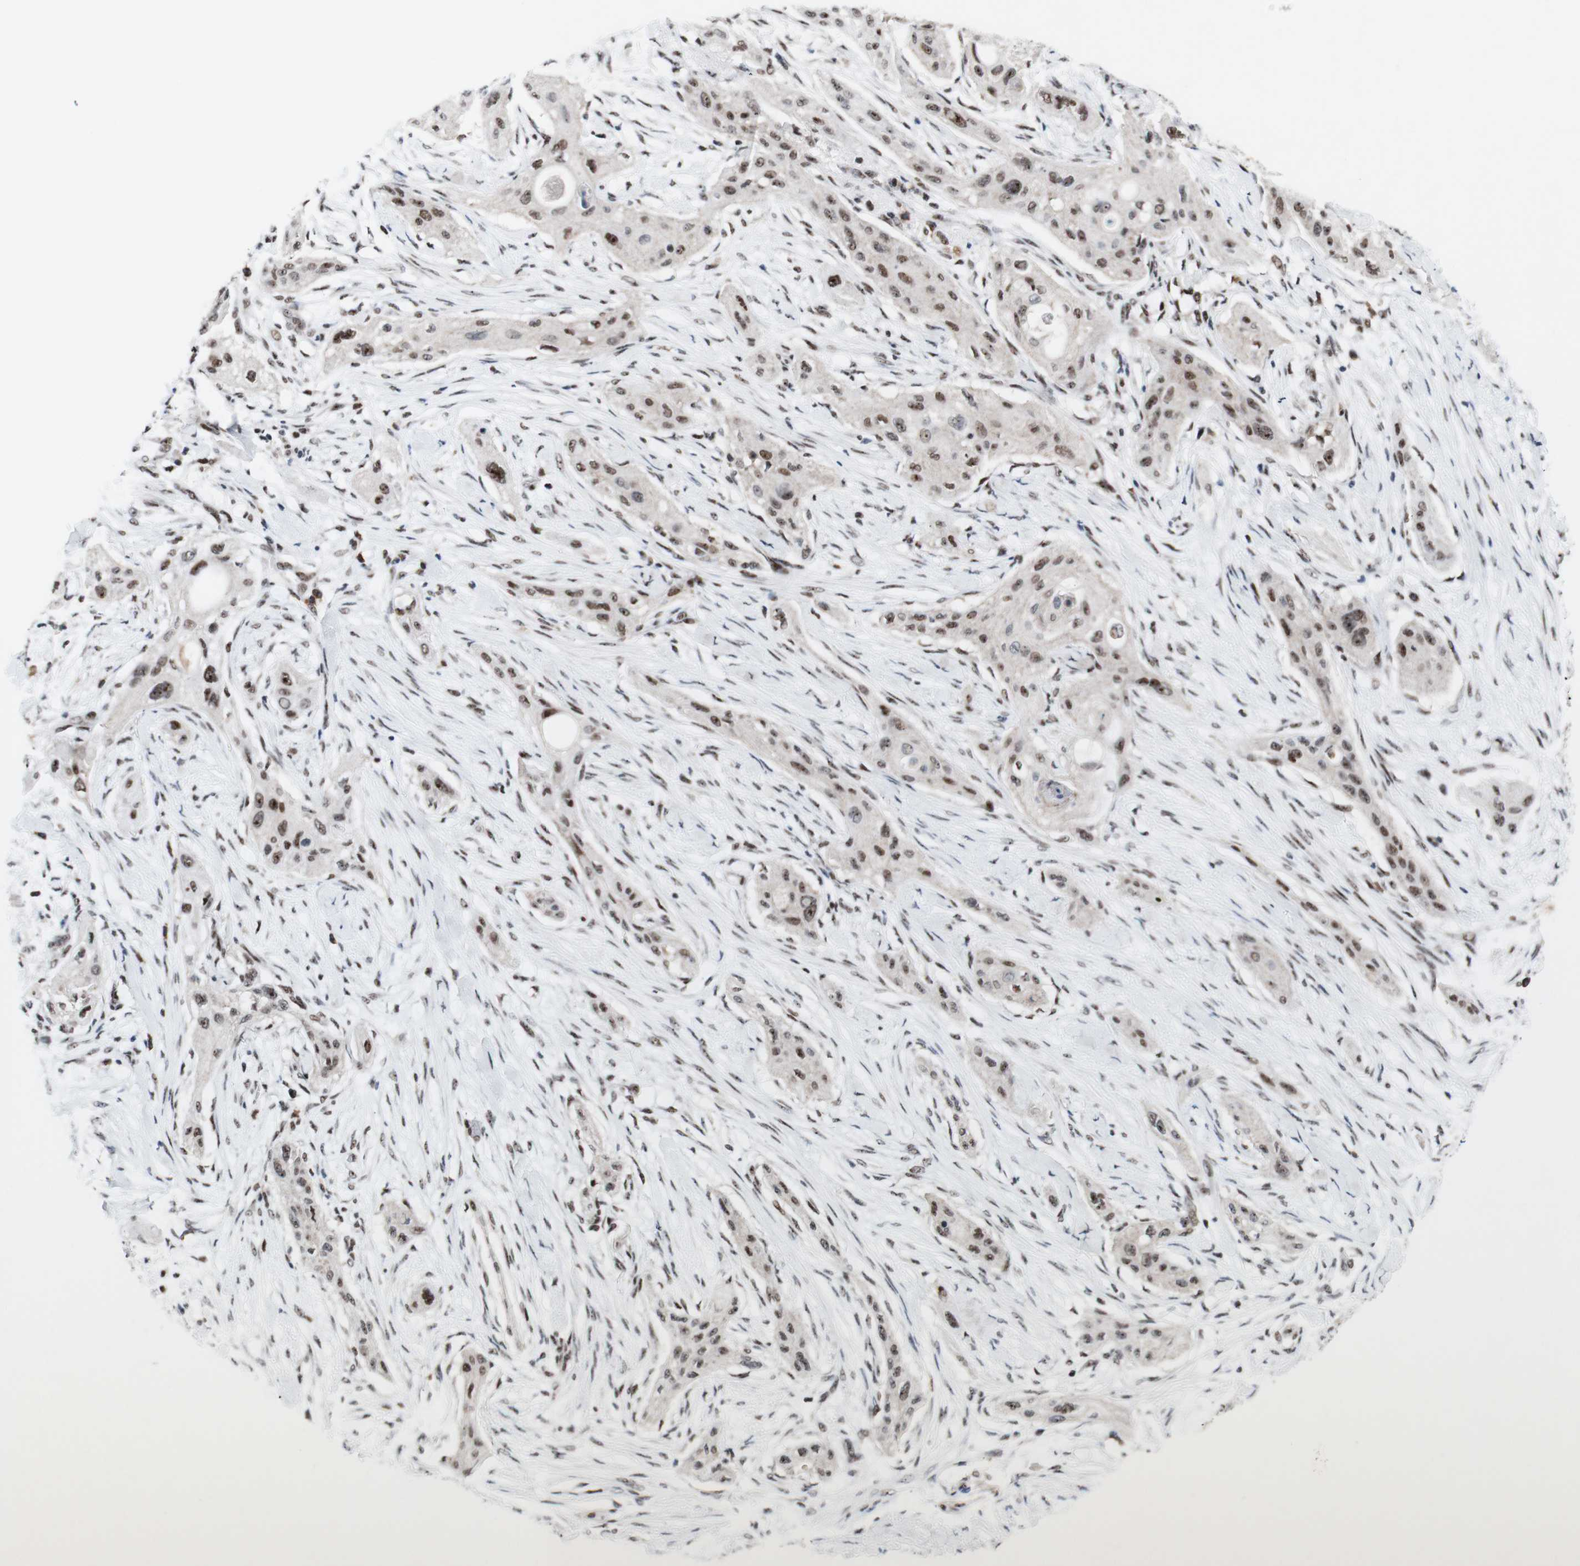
{"staining": {"intensity": "weak", "quantity": ">75%", "location": "nuclear"}, "tissue": "lung cancer", "cell_type": "Tumor cells", "image_type": "cancer", "snomed": [{"axis": "morphology", "description": "Squamous cell carcinoma, NOS"}, {"axis": "topography", "description": "Lung"}], "caption": "Immunohistochemical staining of squamous cell carcinoma (lung) displays low levels of weak nuclear staining in approximately >75% of tumor cells.", "gene": "POLR1A", "patient": {"sex": "female", "age": 47}}